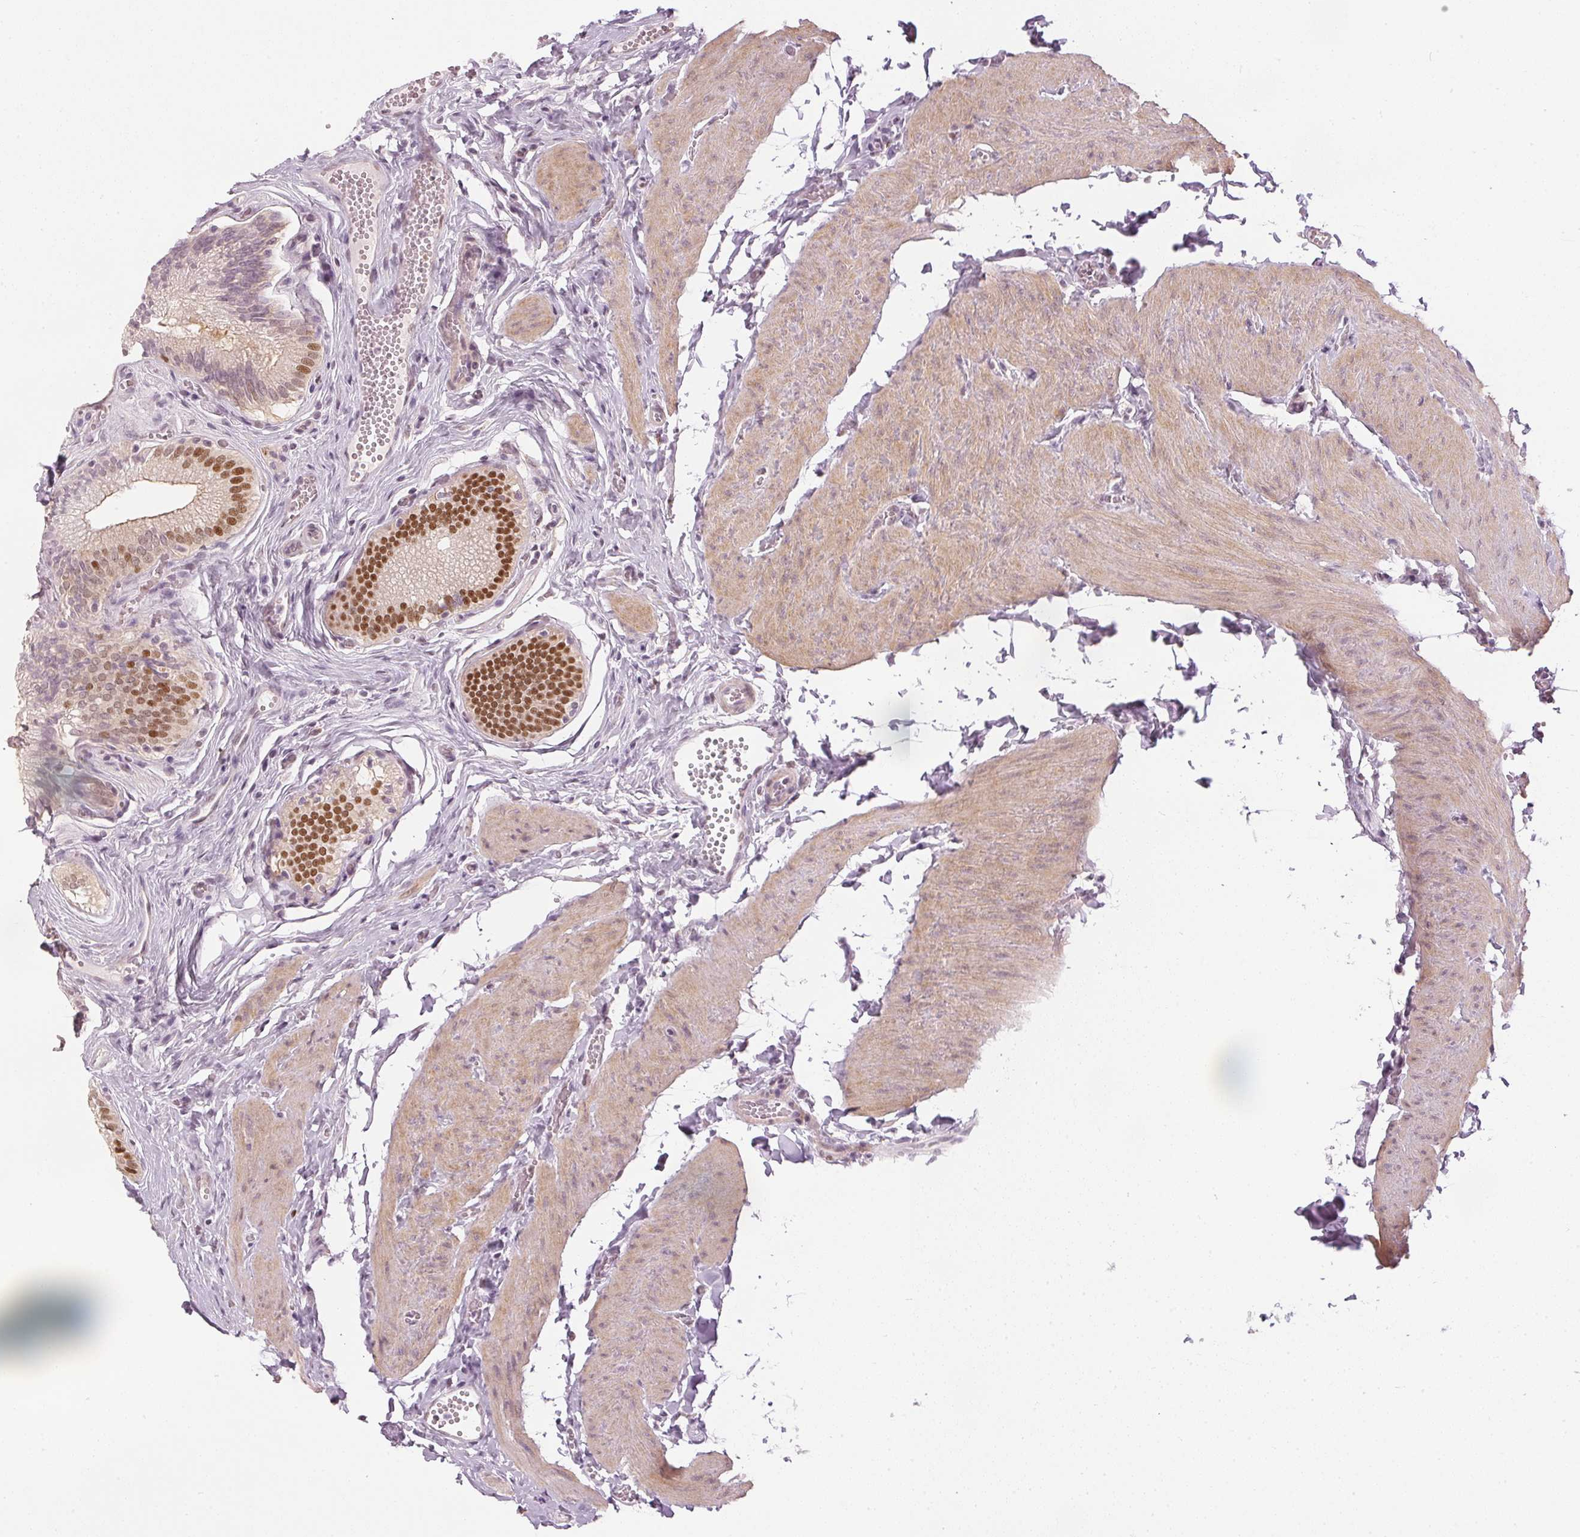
{"staining": {"intensity": "strong", "quantity": ">75%", "location": "nuclear"}, "tissue": "gallbladder", "cell_type": "Glandular cells", "image_type": "normal", "snomed": [{"axis": "morphology", "description": "Normal tissue, NOS"}, {"axis": "topography", "description": "Gallbladder"}, {"axis": "topography", "description": "Peripheral nerve tissue"}], "caption": "Immunohistochemical staining of normal gallbladder exhibits high levels of strong nuclear expression in about >75% of glandular cells. Nuclei are stained in blue.", "gene": "ENSG00000267001", "patient": {"sex": "male", "age": 17}}